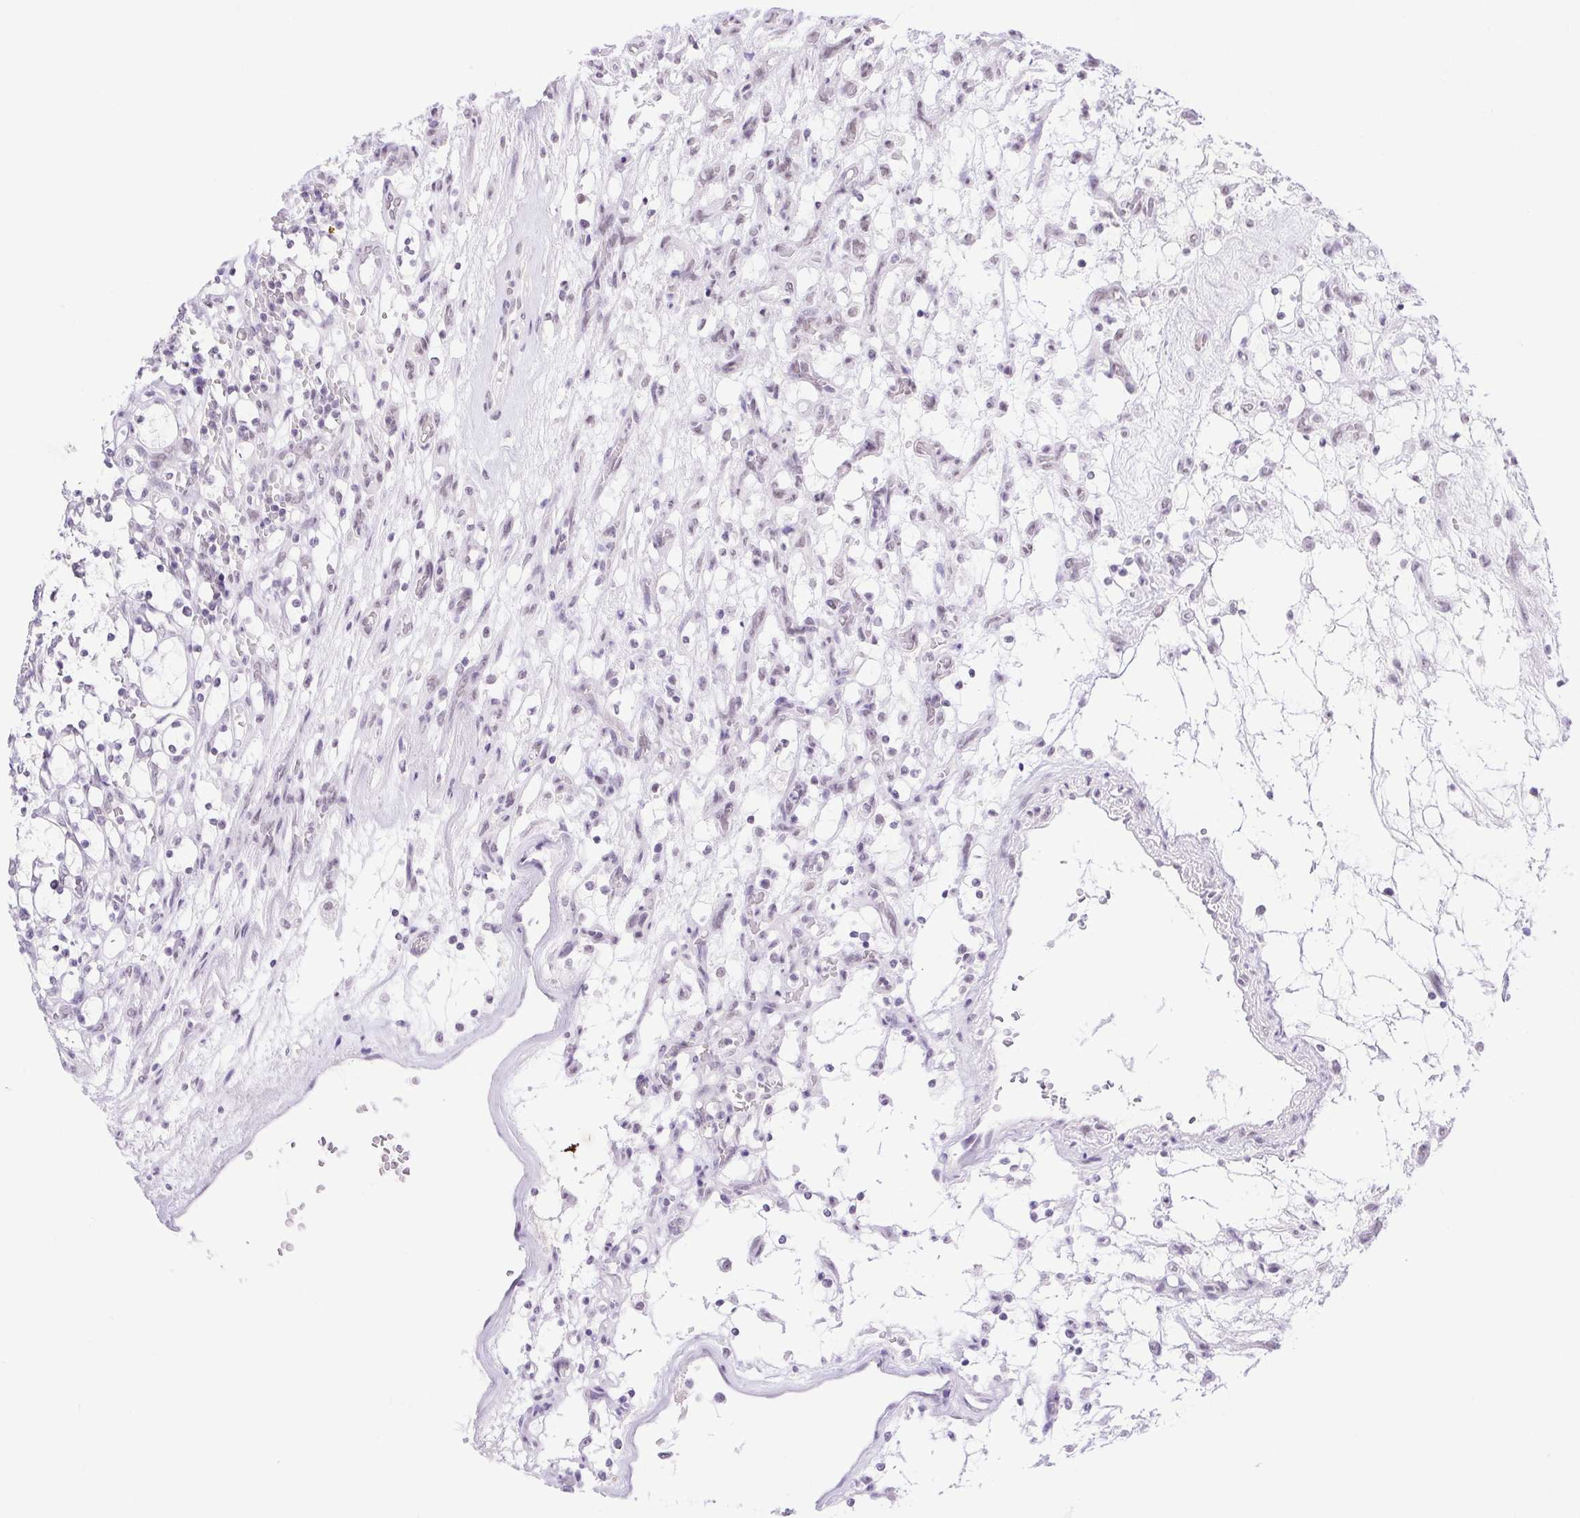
{"staining": {"intensity": "negative", "quantity": "none", "location": "none"}, "tissue": "renal cancer", "cell_type": "Tumor cells", "image_type": "cancer", "snomed": [{"axis": "morphology", "description": "Adenocarcinoma, NOS"}, {"axis": "topography", "description": "Kidney"}], "caption": "An IHC image of renal cancer (adenocarcinoma) is shown. There is no staining in tumor cells of renal cancer (adenocarcinoma).", "gene": "DDX17", "patient": {"sex": "female", "age": 69}}